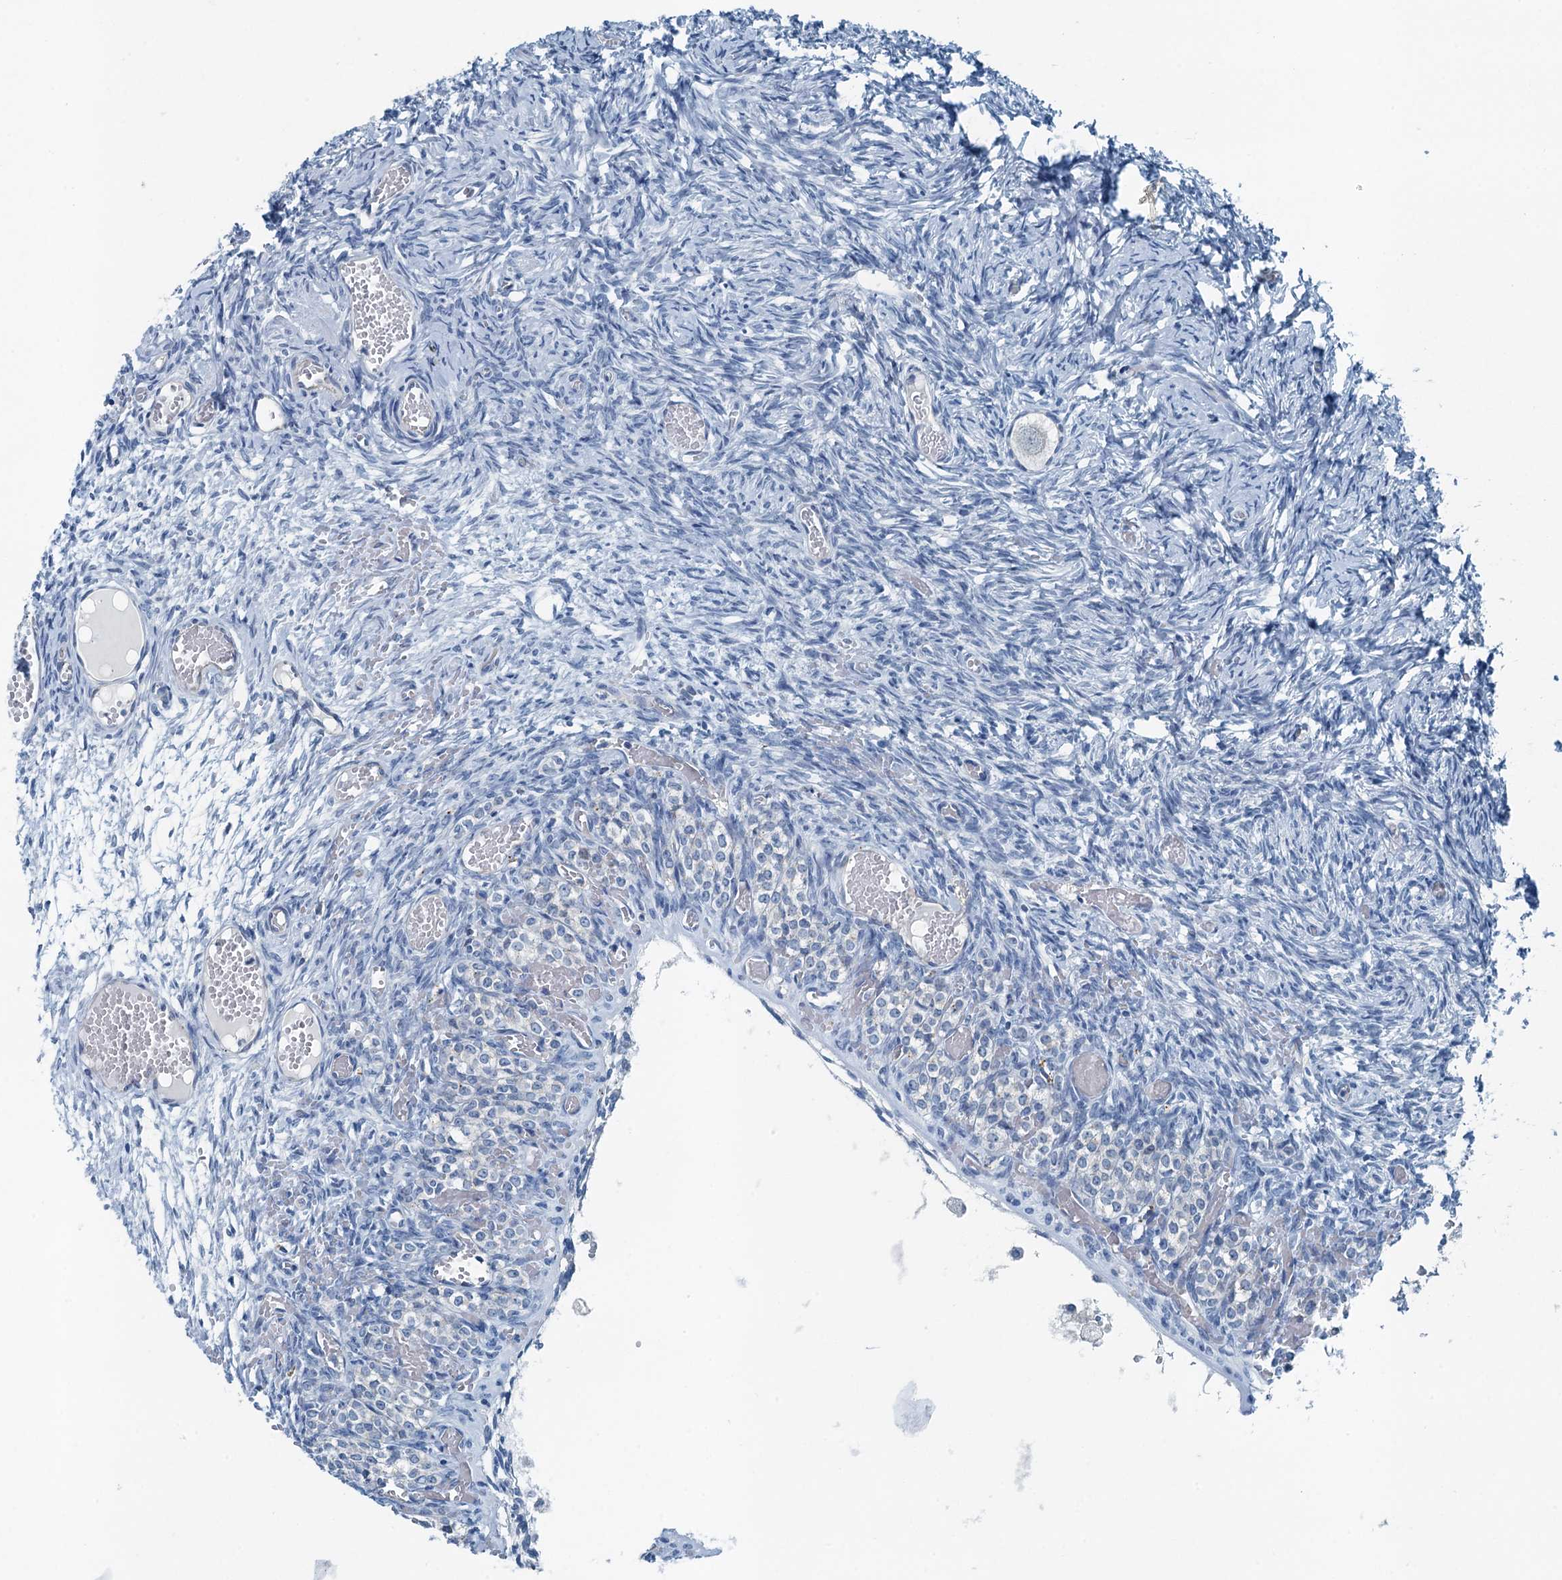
{"staining": {"intensity": "negative", "quantity": "none", "location": "none"}, "tissue": "ovary", "cell_type": "Follicle cells", "image_type": "normal", "snomed": [{"axis": "morphology", "description": "Adenocarcinoma, NOS"}, {"axis": "topography", "description": "Endometrium"}], "caption": "Immunohistochemistry (IHC) of unremarkable human ovary displays no staining in follicle cells. (DAB (3,3'-diaminobenzidine) immunohistochemistry visualized using brightfield microscopy, high magnification).", "gene": "GFOD2", "patient": {"sex": "female", "age": 32}}